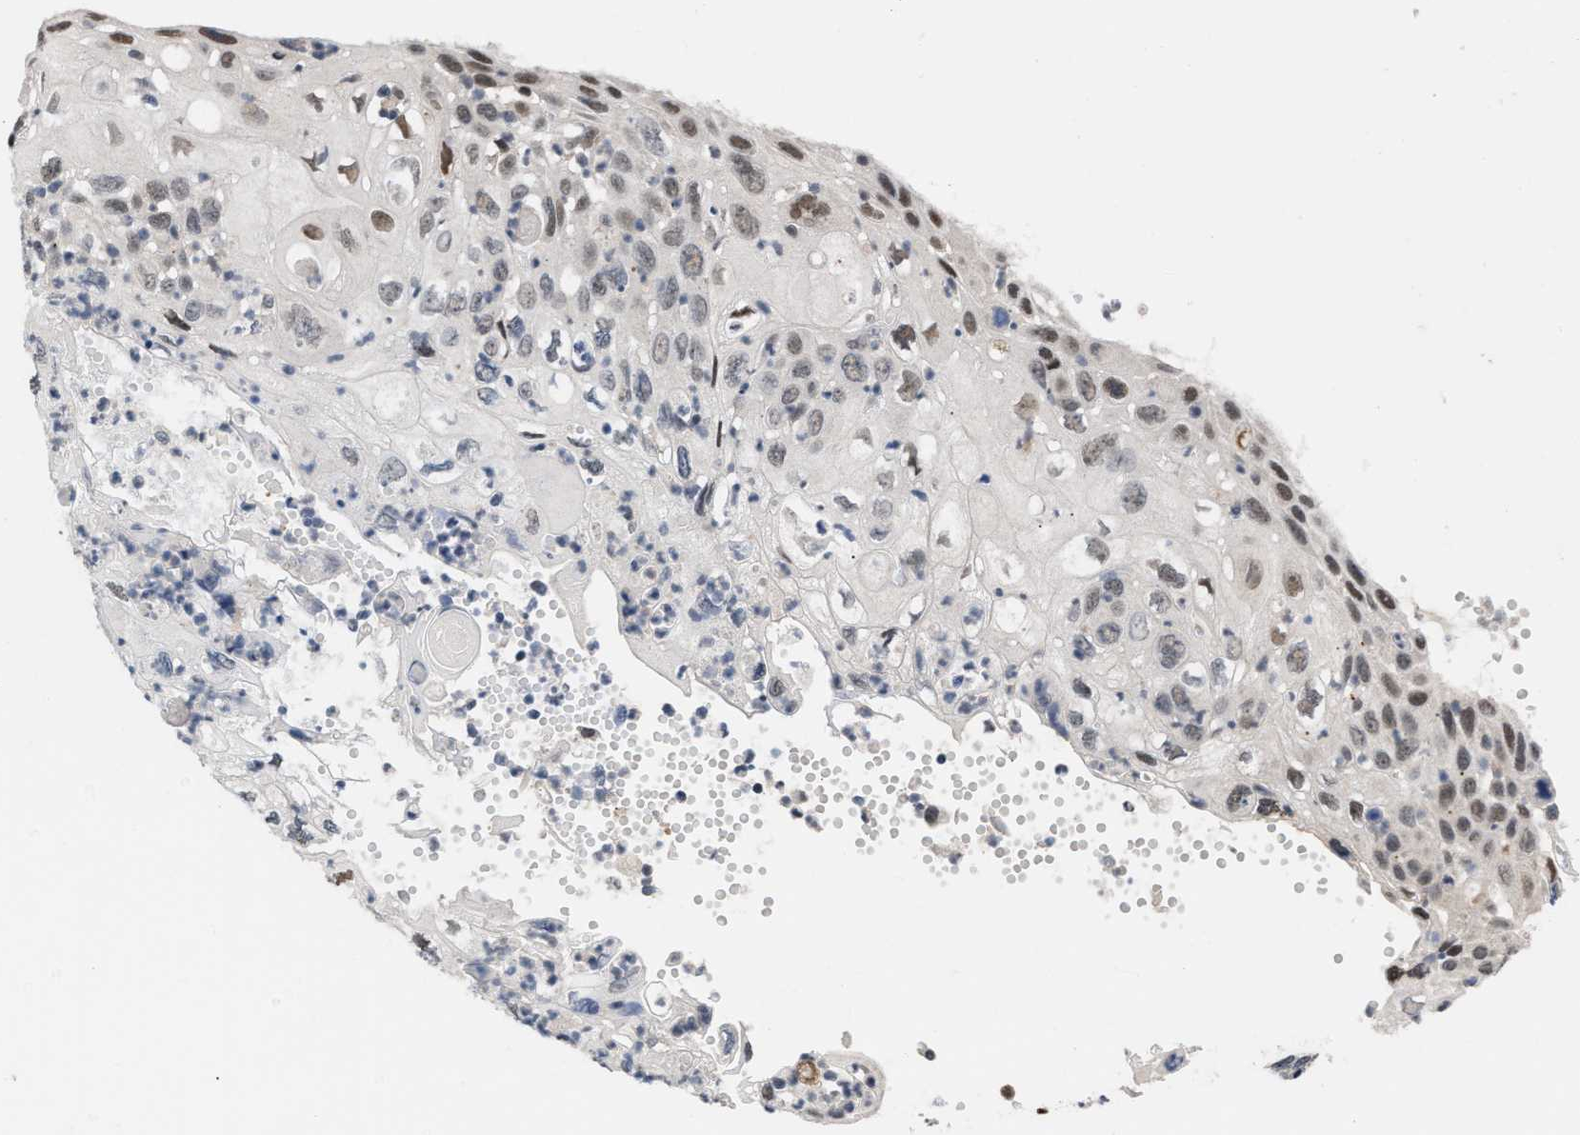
{"staining": {"intensity": "moderate", "quantity": "<25%", "location": "nuclear"}, "tissue": "cervical cancer", "cell_type": "Tumor cells", "image_type": "cancer", "snomed": [{"axis": "morphology", "description": "Squamous cell carcinoma, NOS"}, {"axis": "topography", "description": "Cervix"}], "caption": "Immunohistochemical staining of human squamous cell carcinoma (cervical) exhibits low levels of moderate nuclear positivity in about <25% of tumor cells.", "gene": "TXNRD3", "patient": {"sex": "female", "age": 70}}